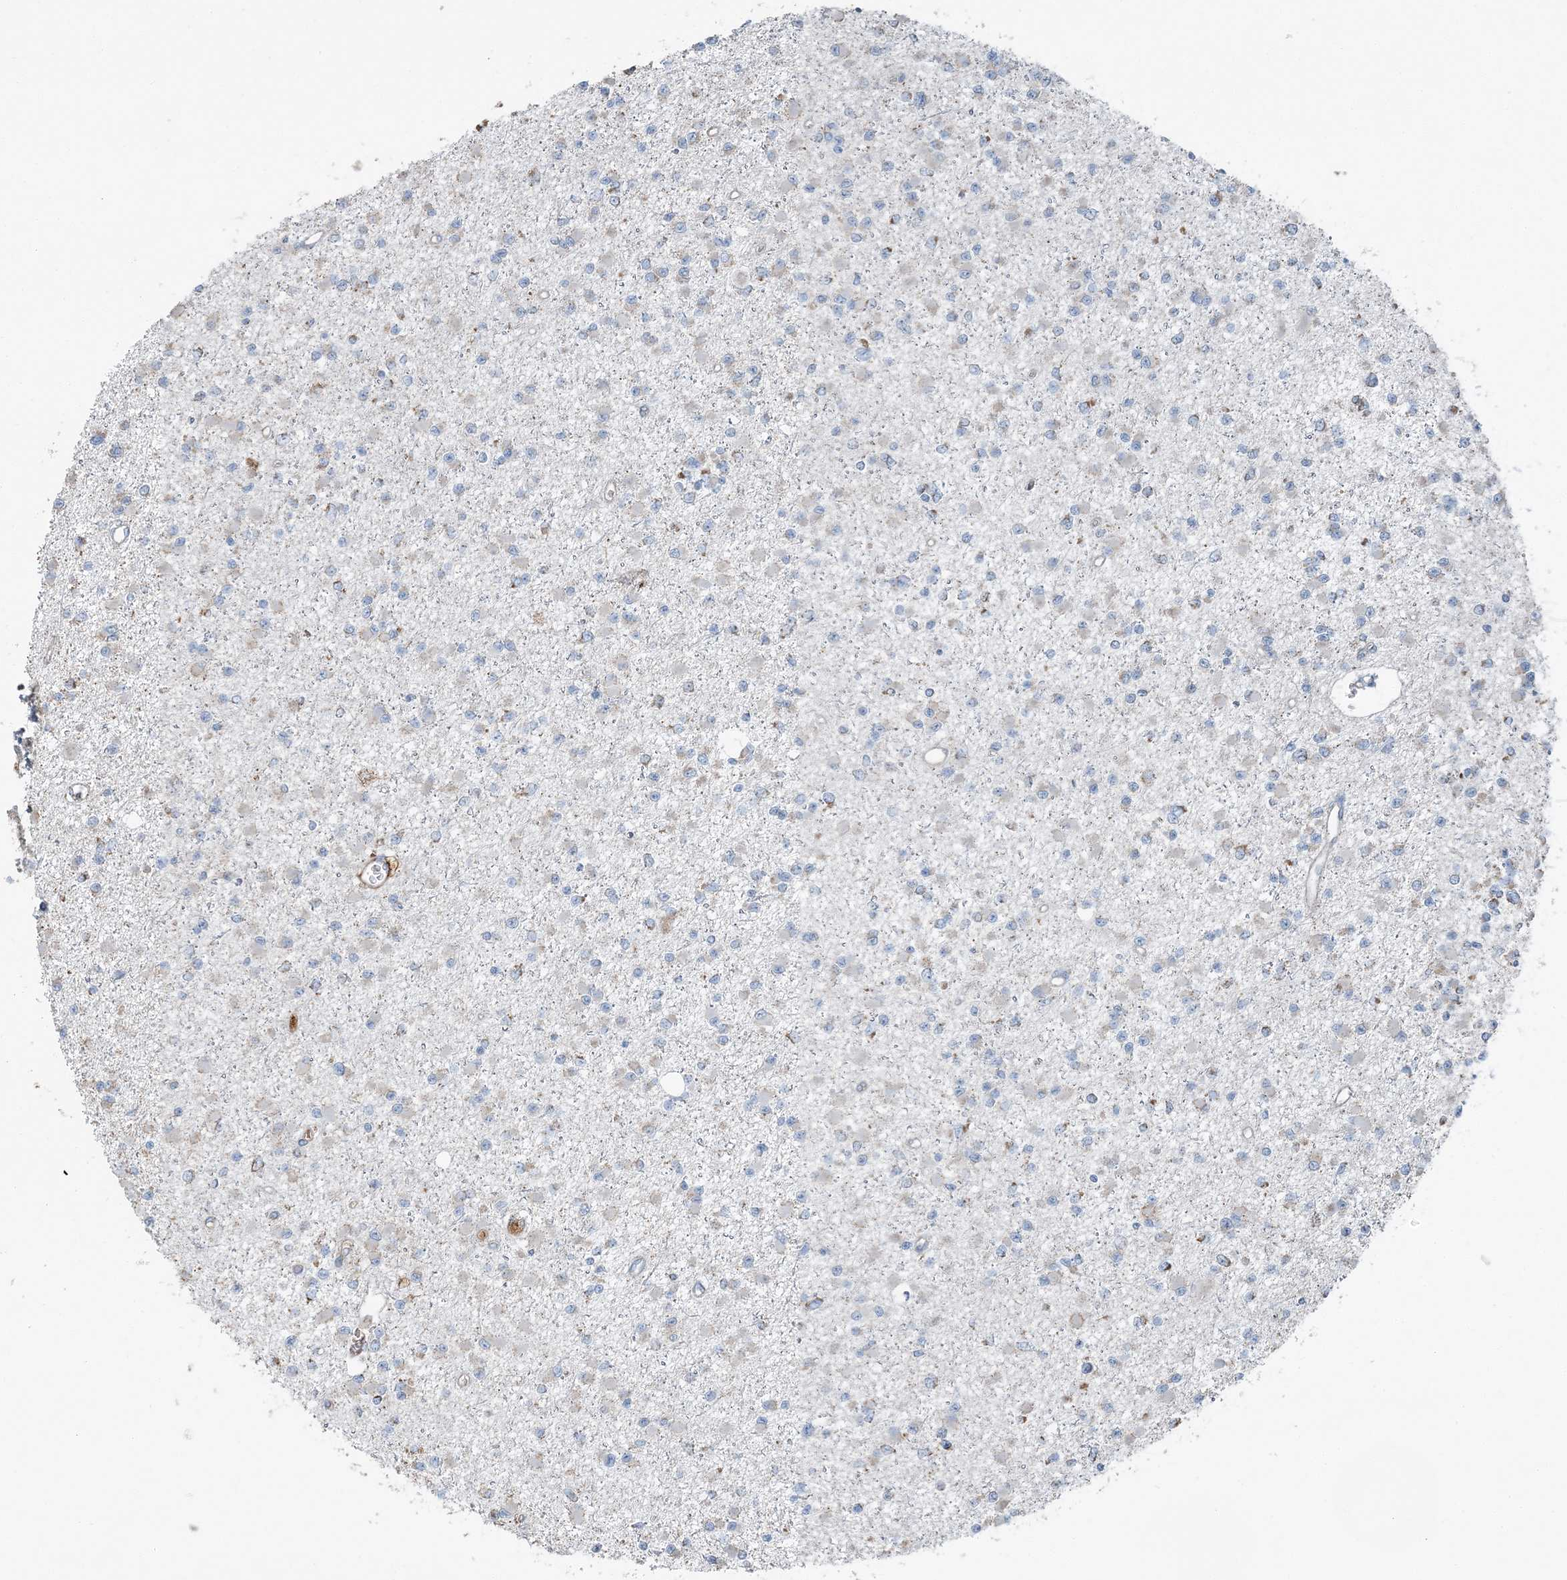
{"staining": {"intensity": "negative", "quantity": "none", "location": "none"}, "tissue": "glioma", "cell_type": "Tumor cells", "image_type": "cancer", "snomed": [{"axis": "morphology", "description": "Glioma, malignant, Low grade"}, {"axis": "topography", "description": "Brain"}], "caption": "An image of human malignant low-grade glioma is negative for staining in tumor cells.", "gene": "SLC22A16", "patient": {"sex": "female", "age": 22}}